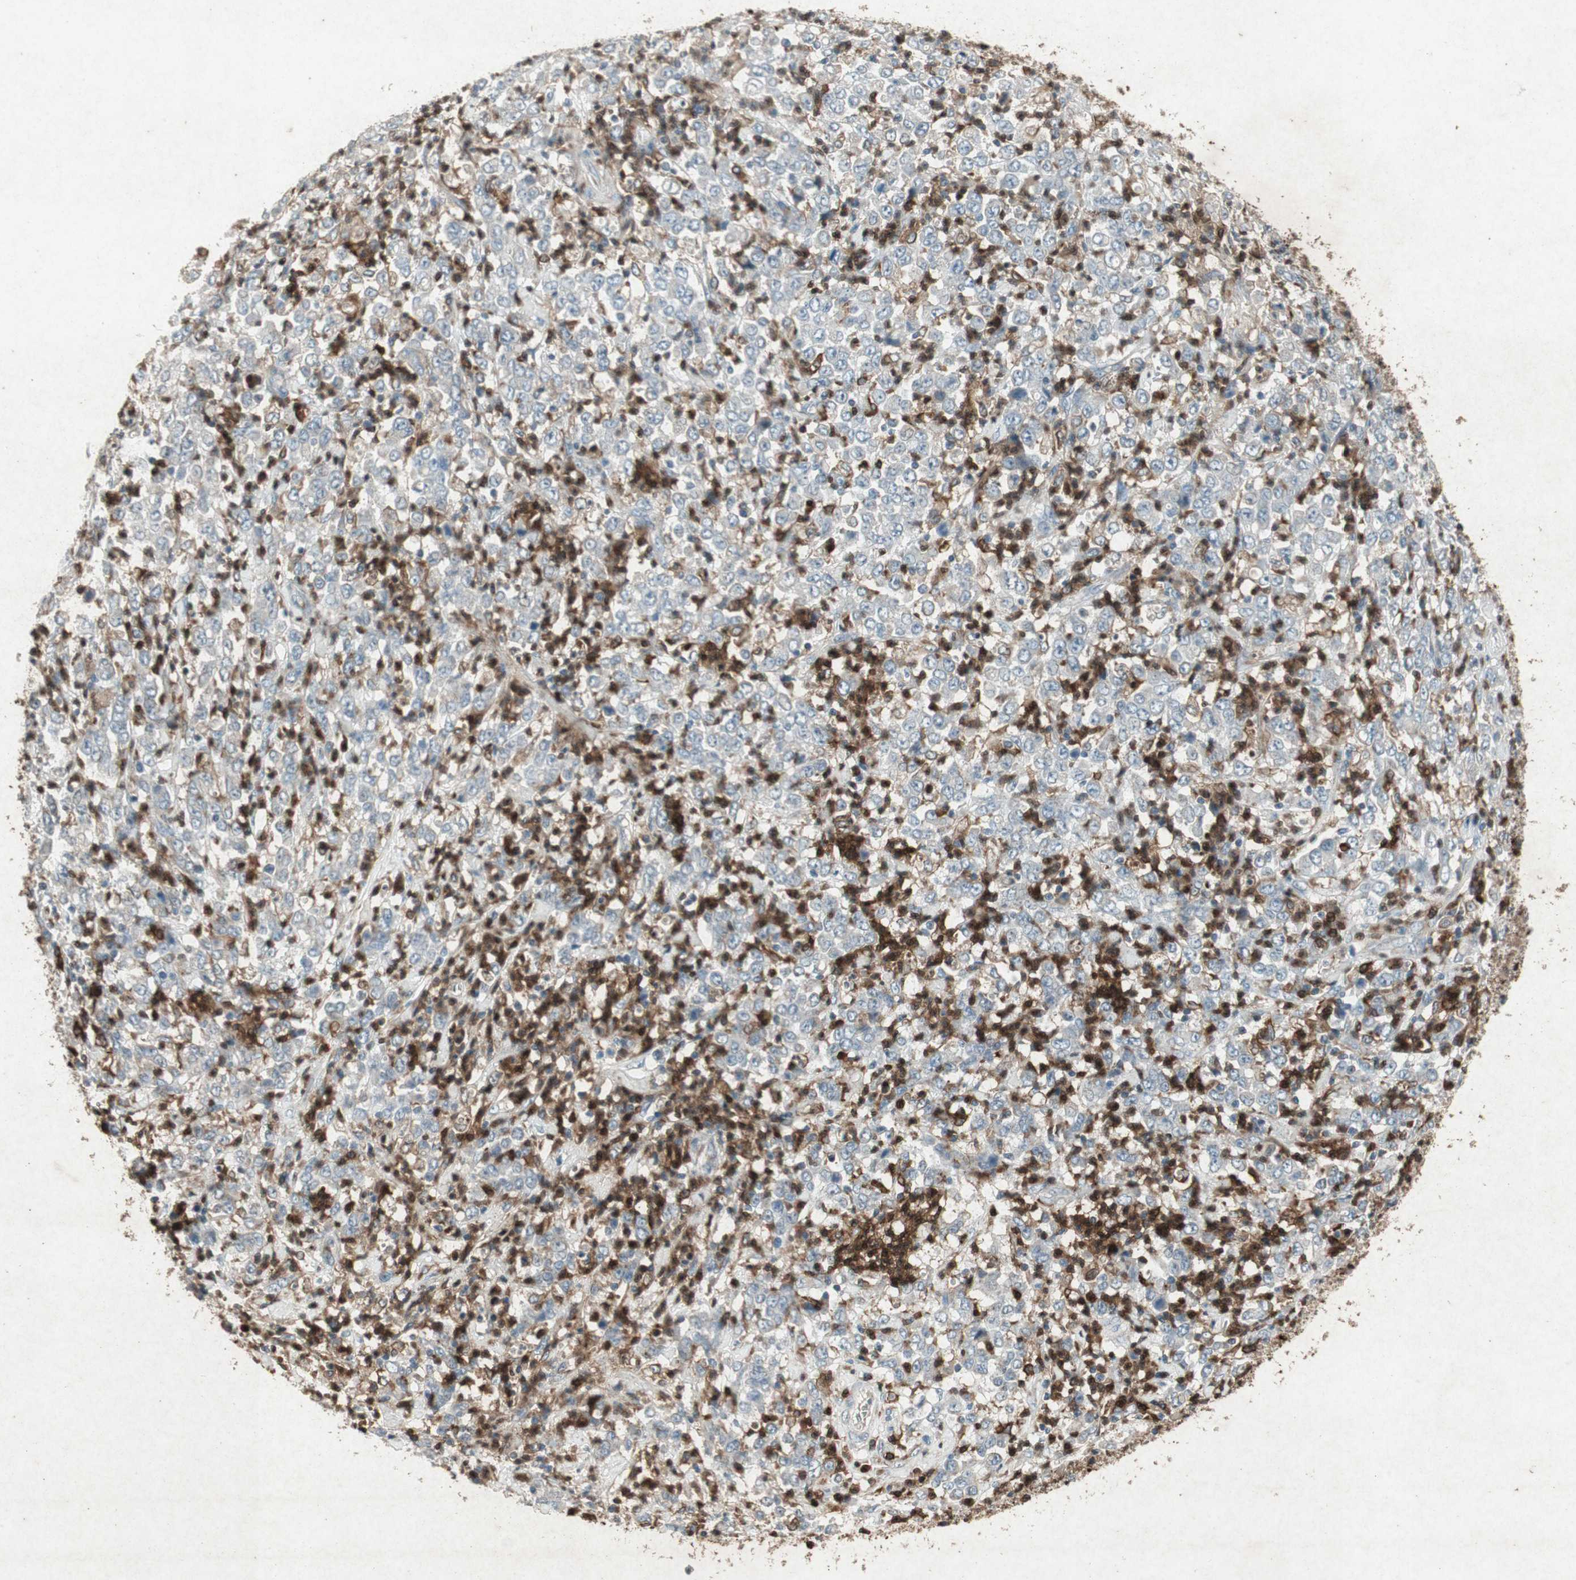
{"staining": {"intensity": "weak", "quantity": "25%-75%", "location": "cytoplasmic/membranous"}, "tissue": "stomach cancer", "cell_type": "Tumor cells", "image_type": "cancer", "snomed": [{"axis": "morphology", "description": "Adenocarcinoma, NOS"}, {"axis": "topography", "description": "Stomach, lower"}], "caption": "There is low levels of weak cytoplasmic/membranous staining in tumor cells of adenocarcinoma (stomach), as demonstrated by immunohistochemical staining (brown color).", "gene": "TYROBP", "patient": {"sex": "female", "age": 71}}